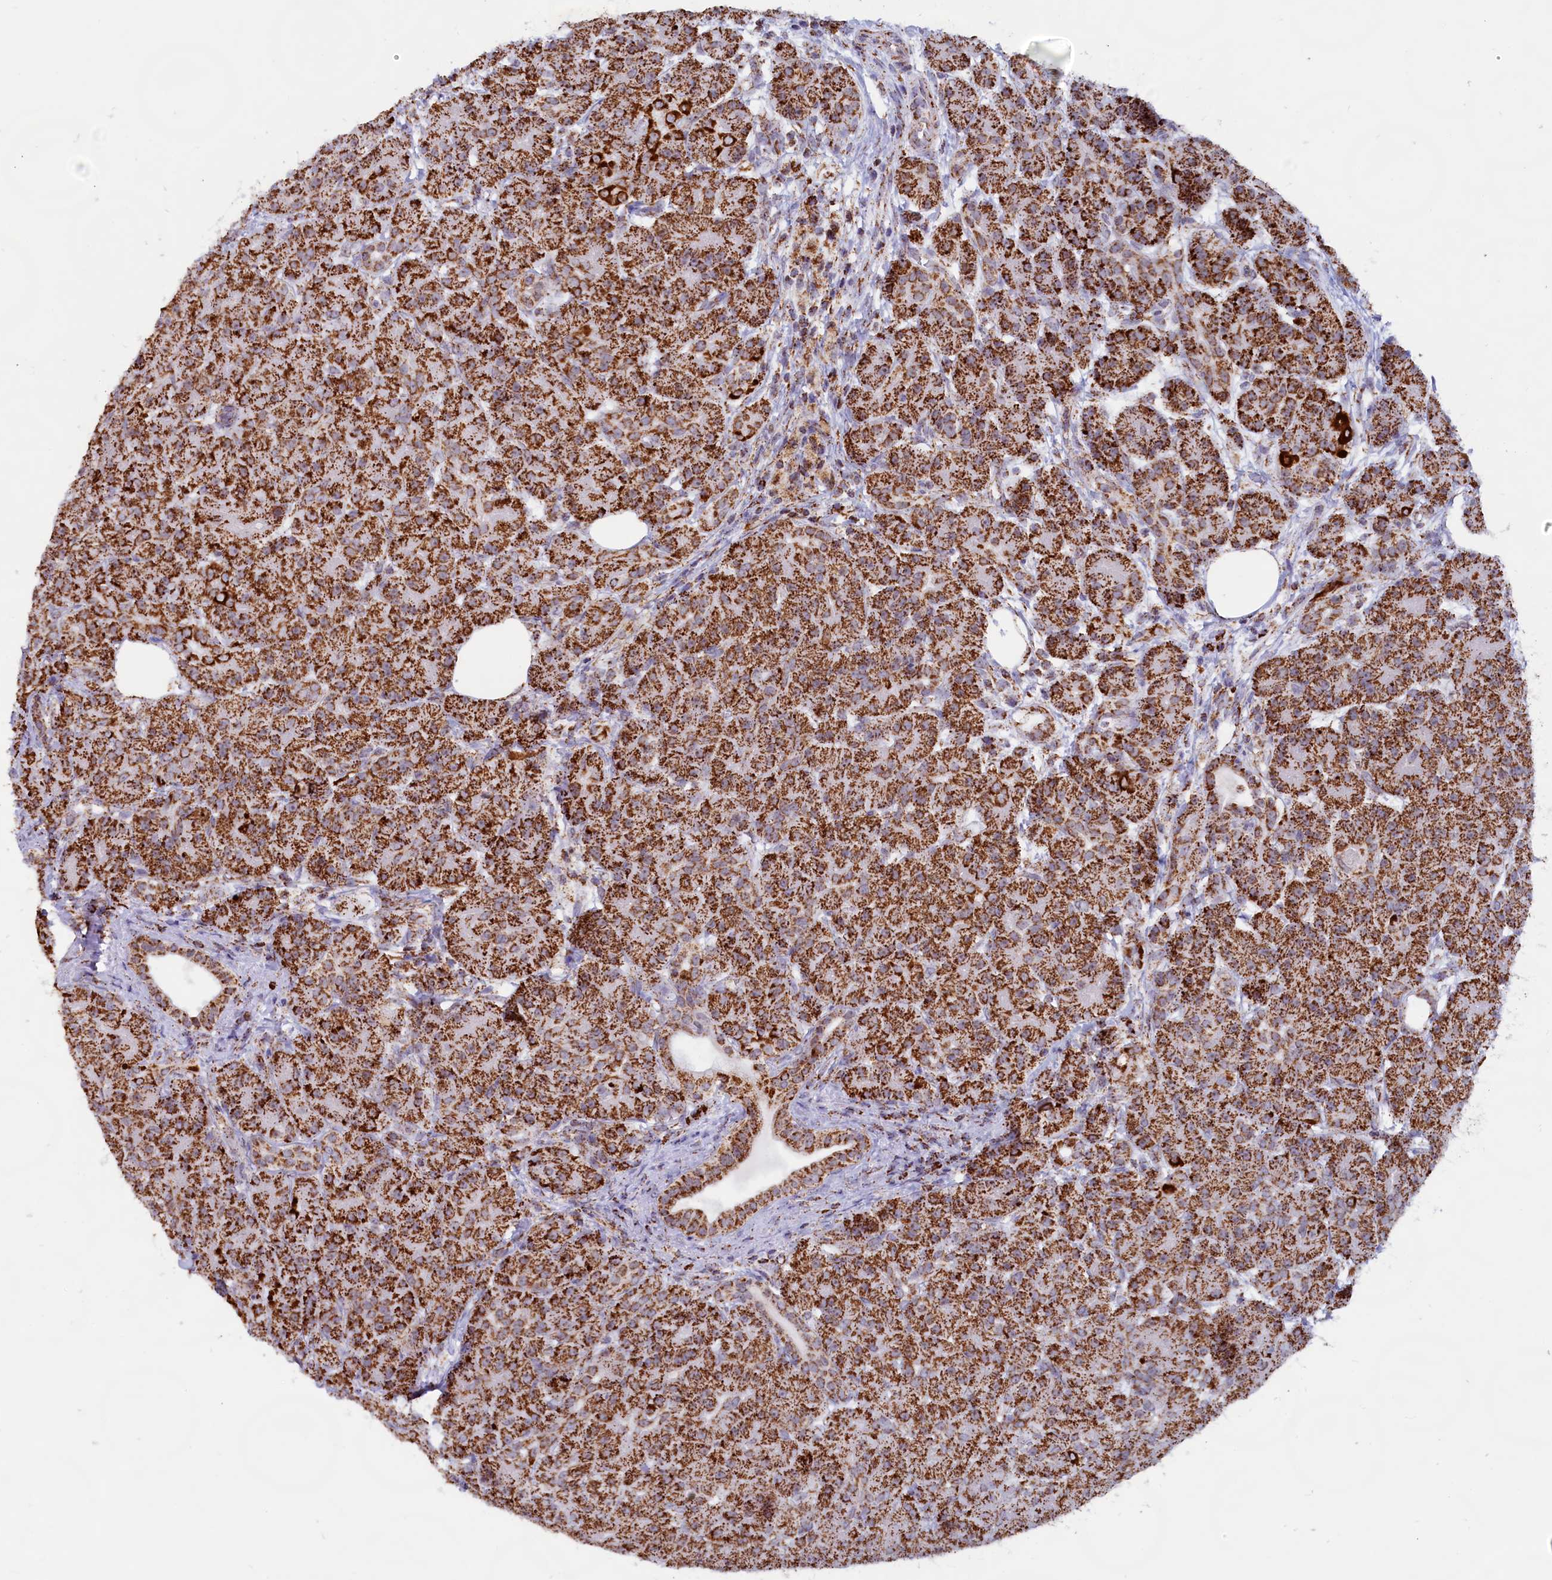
{"staining": {"intensity": "strong", "quantity": ">75%", "location": "cytoplasmic/membranous"}, "tissue": "pancreas", "cell_type": "Exocrine glandular cells", "image_type": "normal", "snomed": [{"axis": "morphology", "description": "Normal tissue, NOS"}, {"axis": "topography", "description": "Pancreas"}], "caption": "A brown stain highlights strong cytoplasmic/membranous expression of a protein in exocrine glandular cells of unremarkable pancreas. Using DAB (3,3'-diaminobenzidine) (brown) and hematoxylin (blue) stains, captured at high magnification using brightfield microscopy.", "gene": "C1D", "patient": {"sex": "male", "age": 63}}